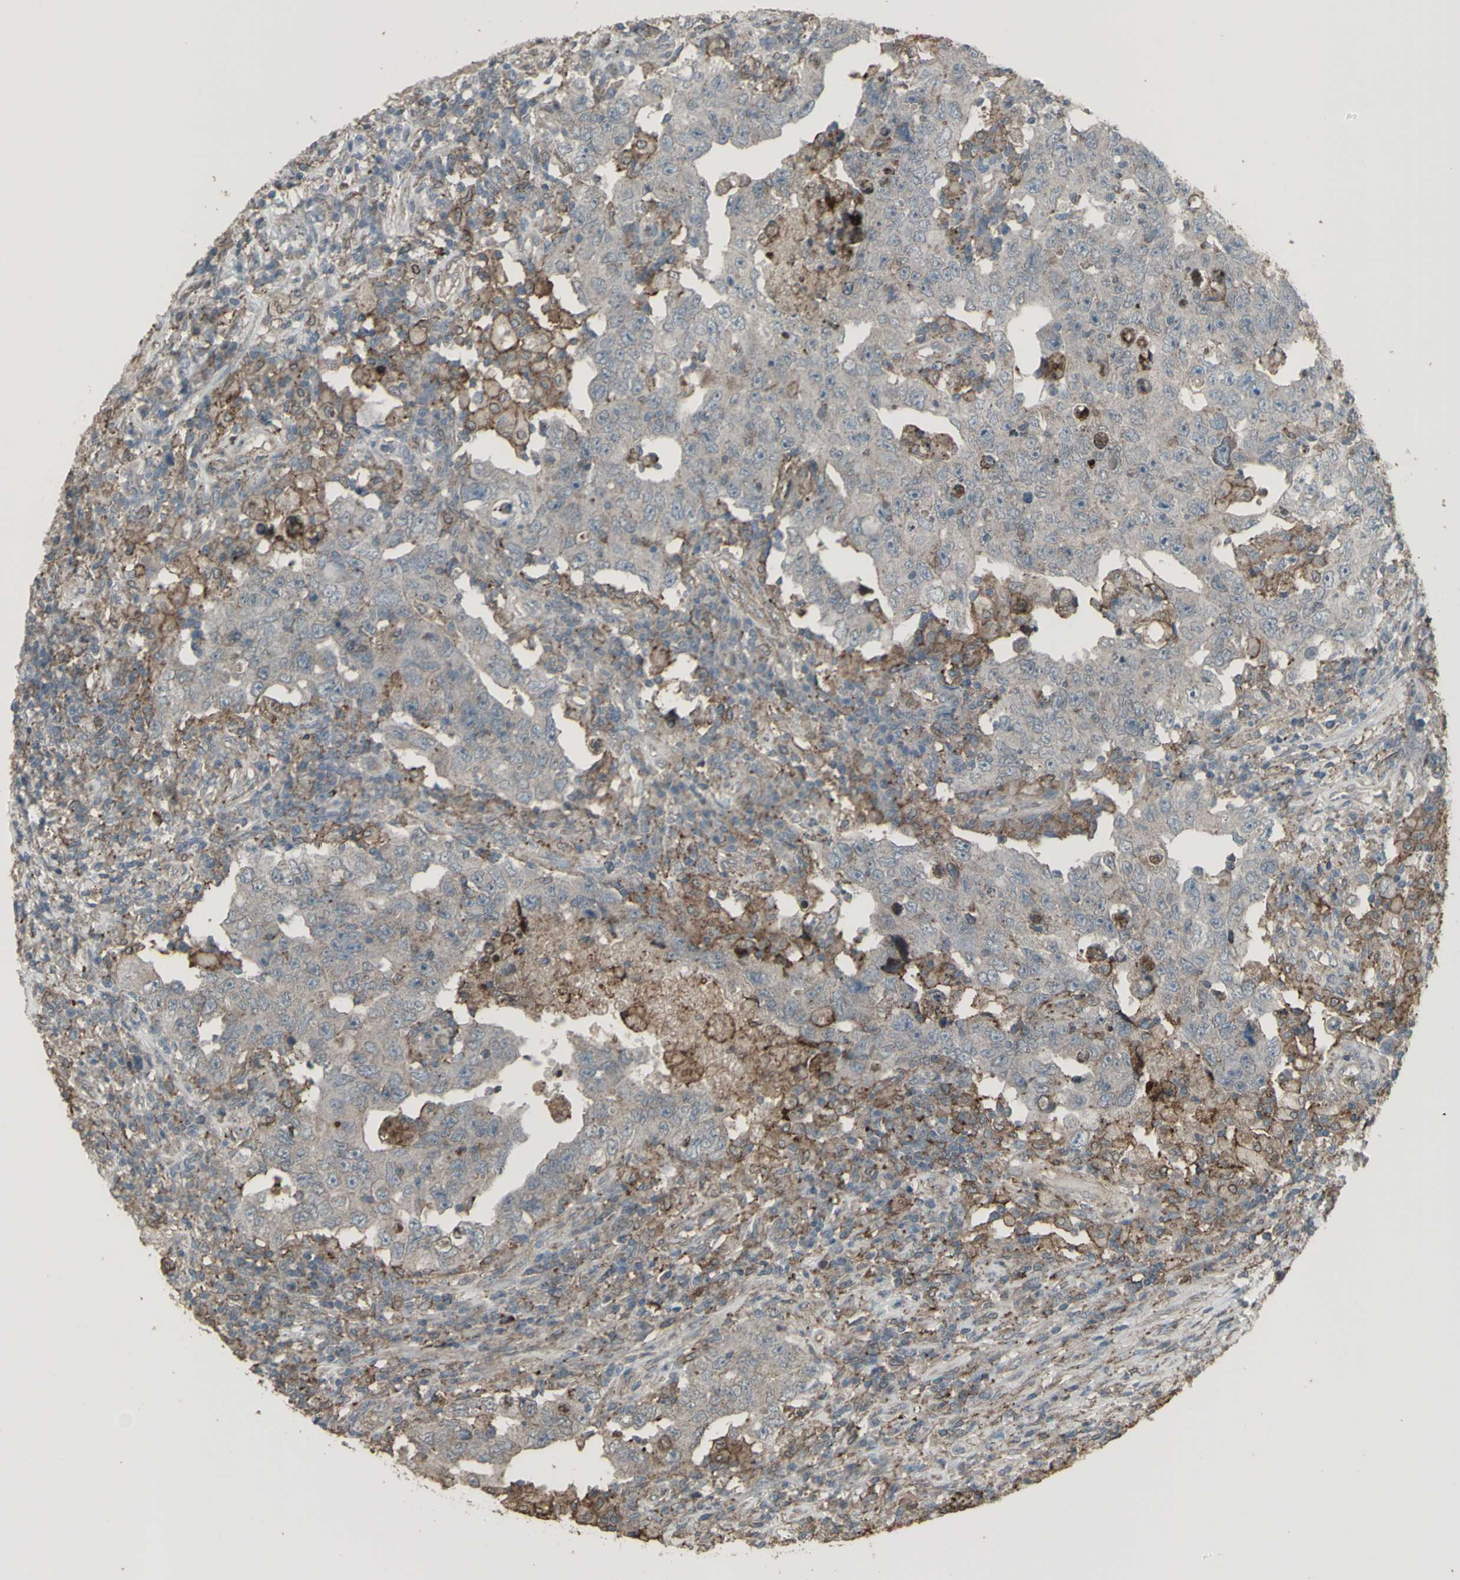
{"staining": {"intensity": "negative", "quantity": "none", "location": "none"}, "tissue": "testis cancer", "cell_type": "Tumor cells", "image_type": "cancer", "snomed": [{"axis": "morphology", "description": "Carcinoma, Embryonal, NOS"}, {"axis": "topography", "description": "Testis"}], "caption": "Immunohistochemistry (IHC) histopathology image of neoplastic tissue: human testis embryonal carcinoma stained with DAB (3,3'-diaminobenzidine) demonstrates no significant protein positivity in tumor cells. Nuclei are stained in blue.", "gene": "SMO", "patient": {"sex": "male", "age": 26}}